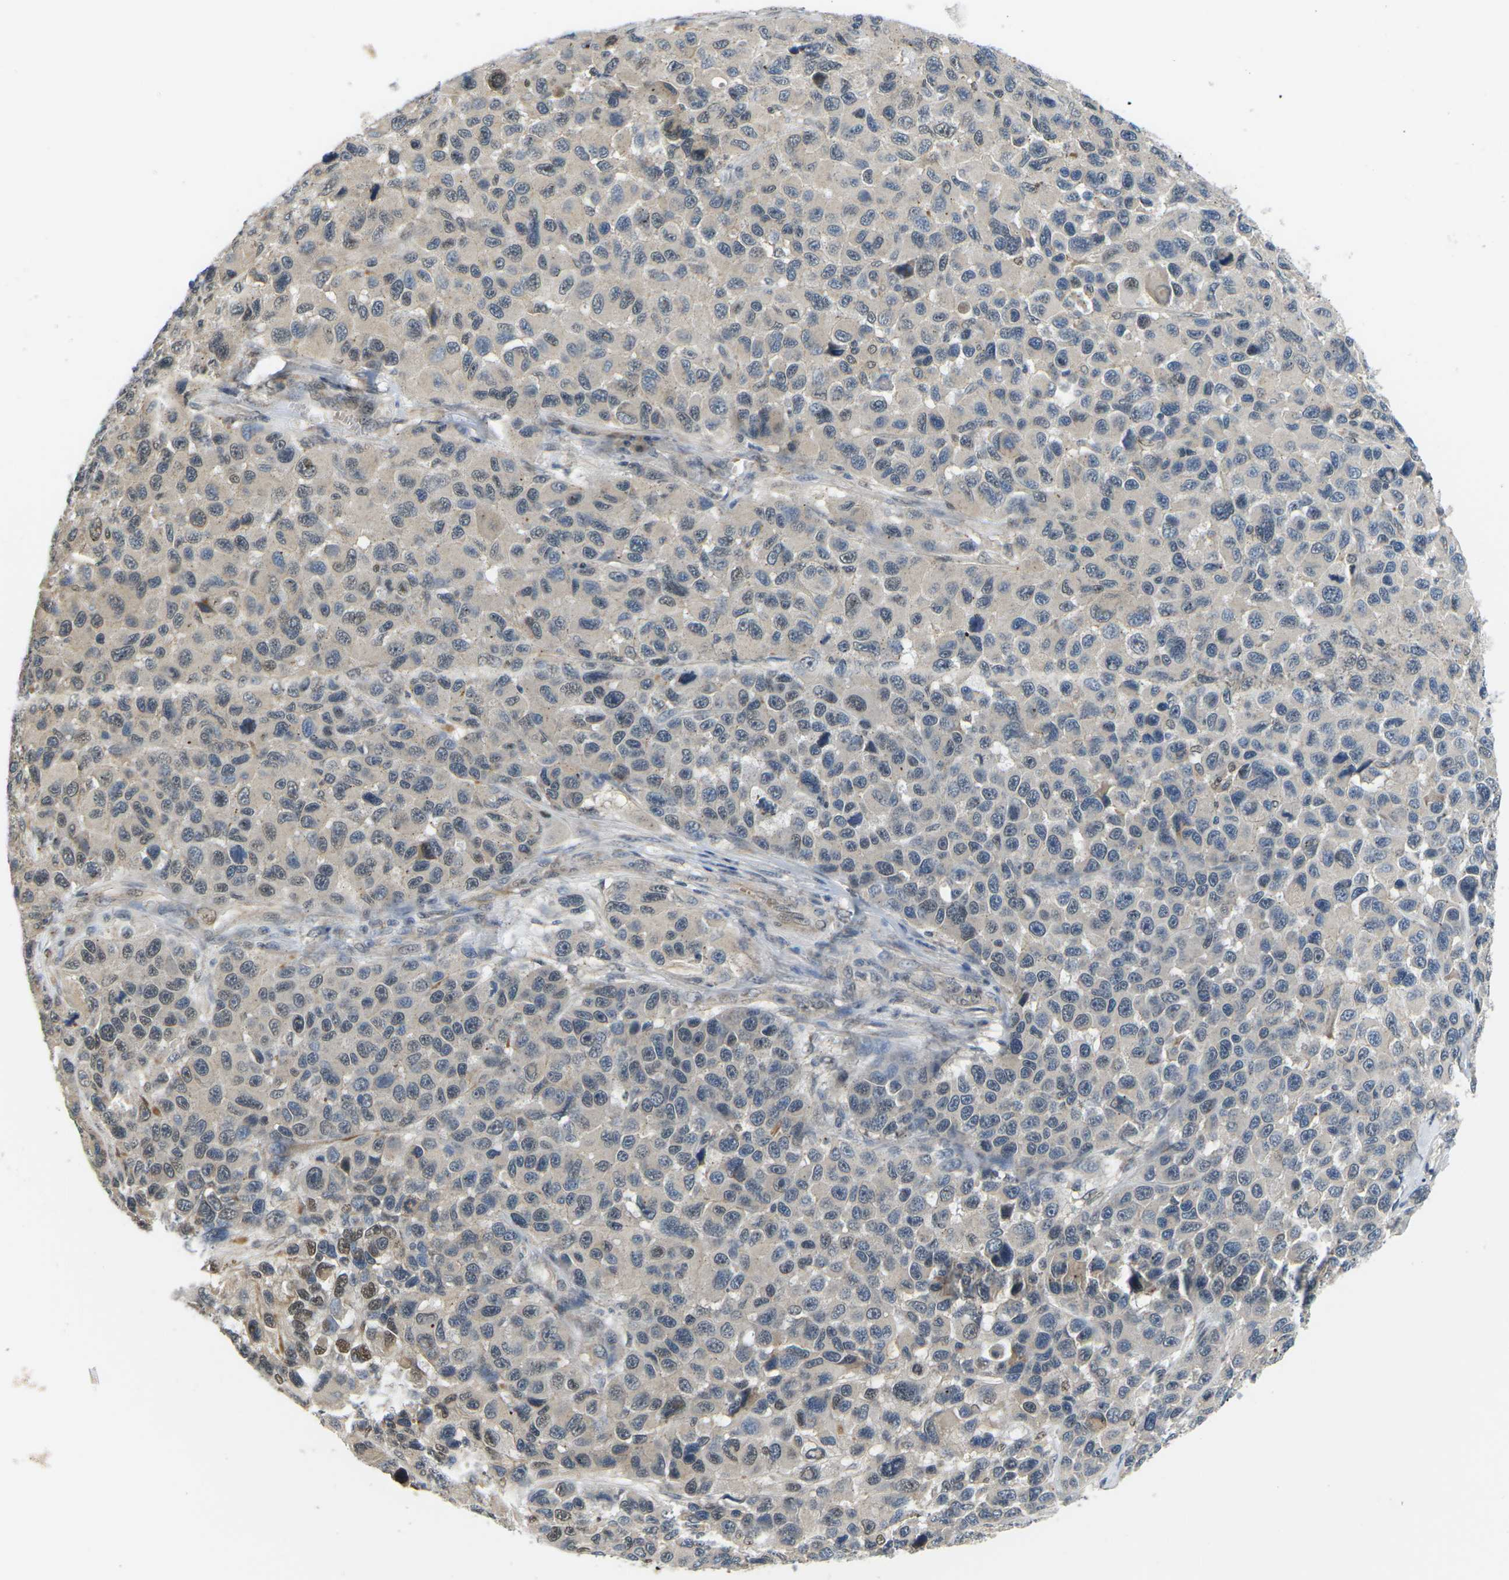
{"staining": {"intensity": "weak", "quantity": "<25%", "location": "nuclear"}, "tissue": "melanoma", "cell_type": "Tumor cells", "image_type": "cancer", "snomed": [{"axis": "morphology", "description": "Malignant melanoma, NOS"}, {"axis": "topography", "description": "Skin"}], "caption": "Image shows no significant protein expression in tumor cells of melanoma. The staining is performed using DAB brown chromogen with nuclei counter-stained in using hematoxylin.", "gene": "ERBB4", "patient": {"sex": "male", "age": 53}}